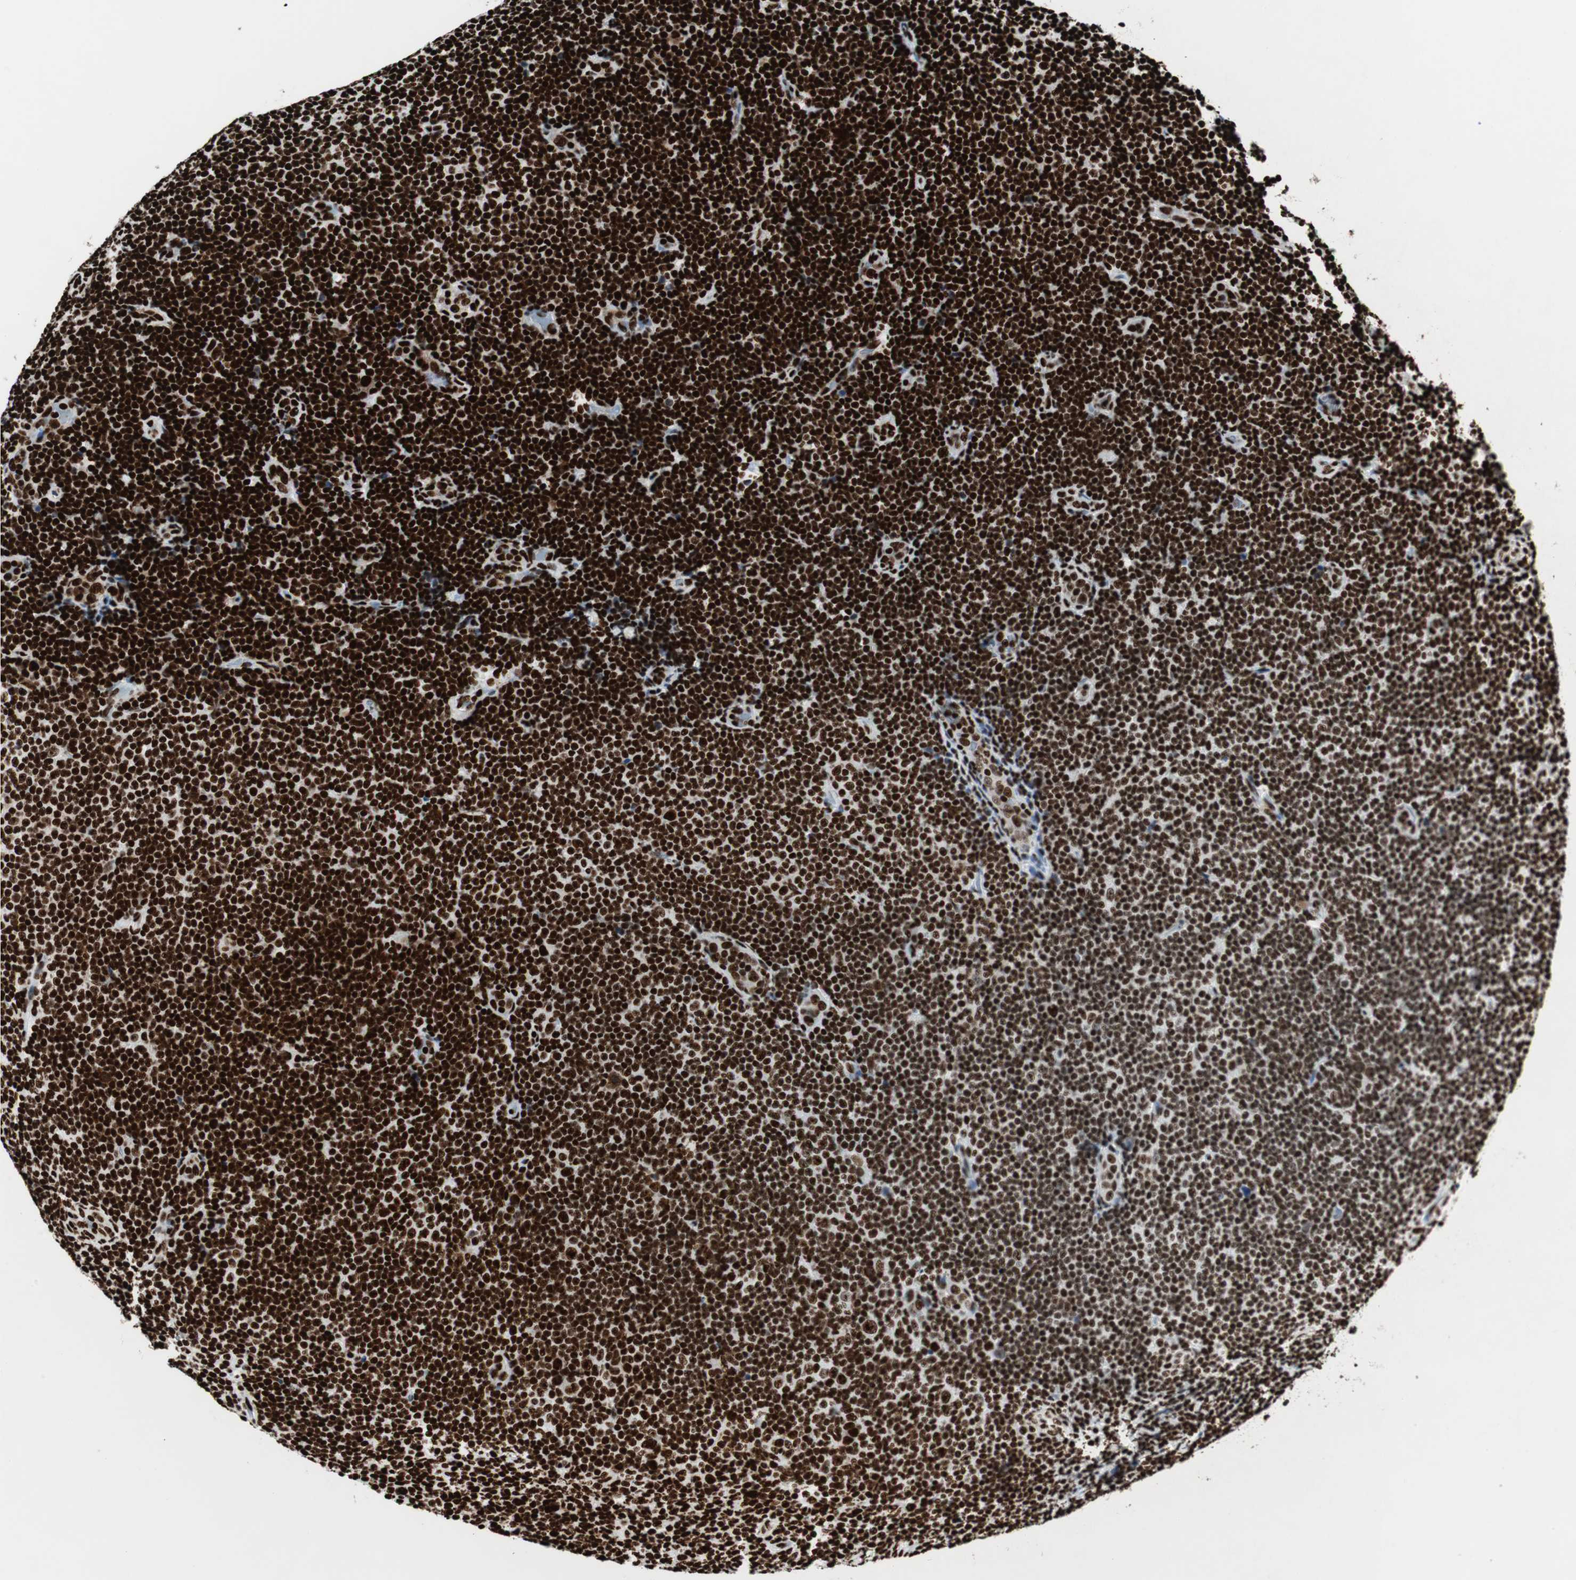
{"staining": {"intensity": "strong", "quantity": ">75%", "location": "nuclear"}, "tissue": "lymphoma", "cell_type": "Tumor cells", "image_type": "cancer", "snomed": [{"axis": "morphology", "description": "Malignant lymphoma, non-Hodgkin's type, Low grade"}, {"axis": "topography", "description": "Lymph node"}], "caption": "Malignant lymphoma, non-Hodgkin's type (low-grade) stained with a protein marker shows strong staining in tumor cells.", "gene": "NCL", "patient": {"sex": "male", "age": 83}}